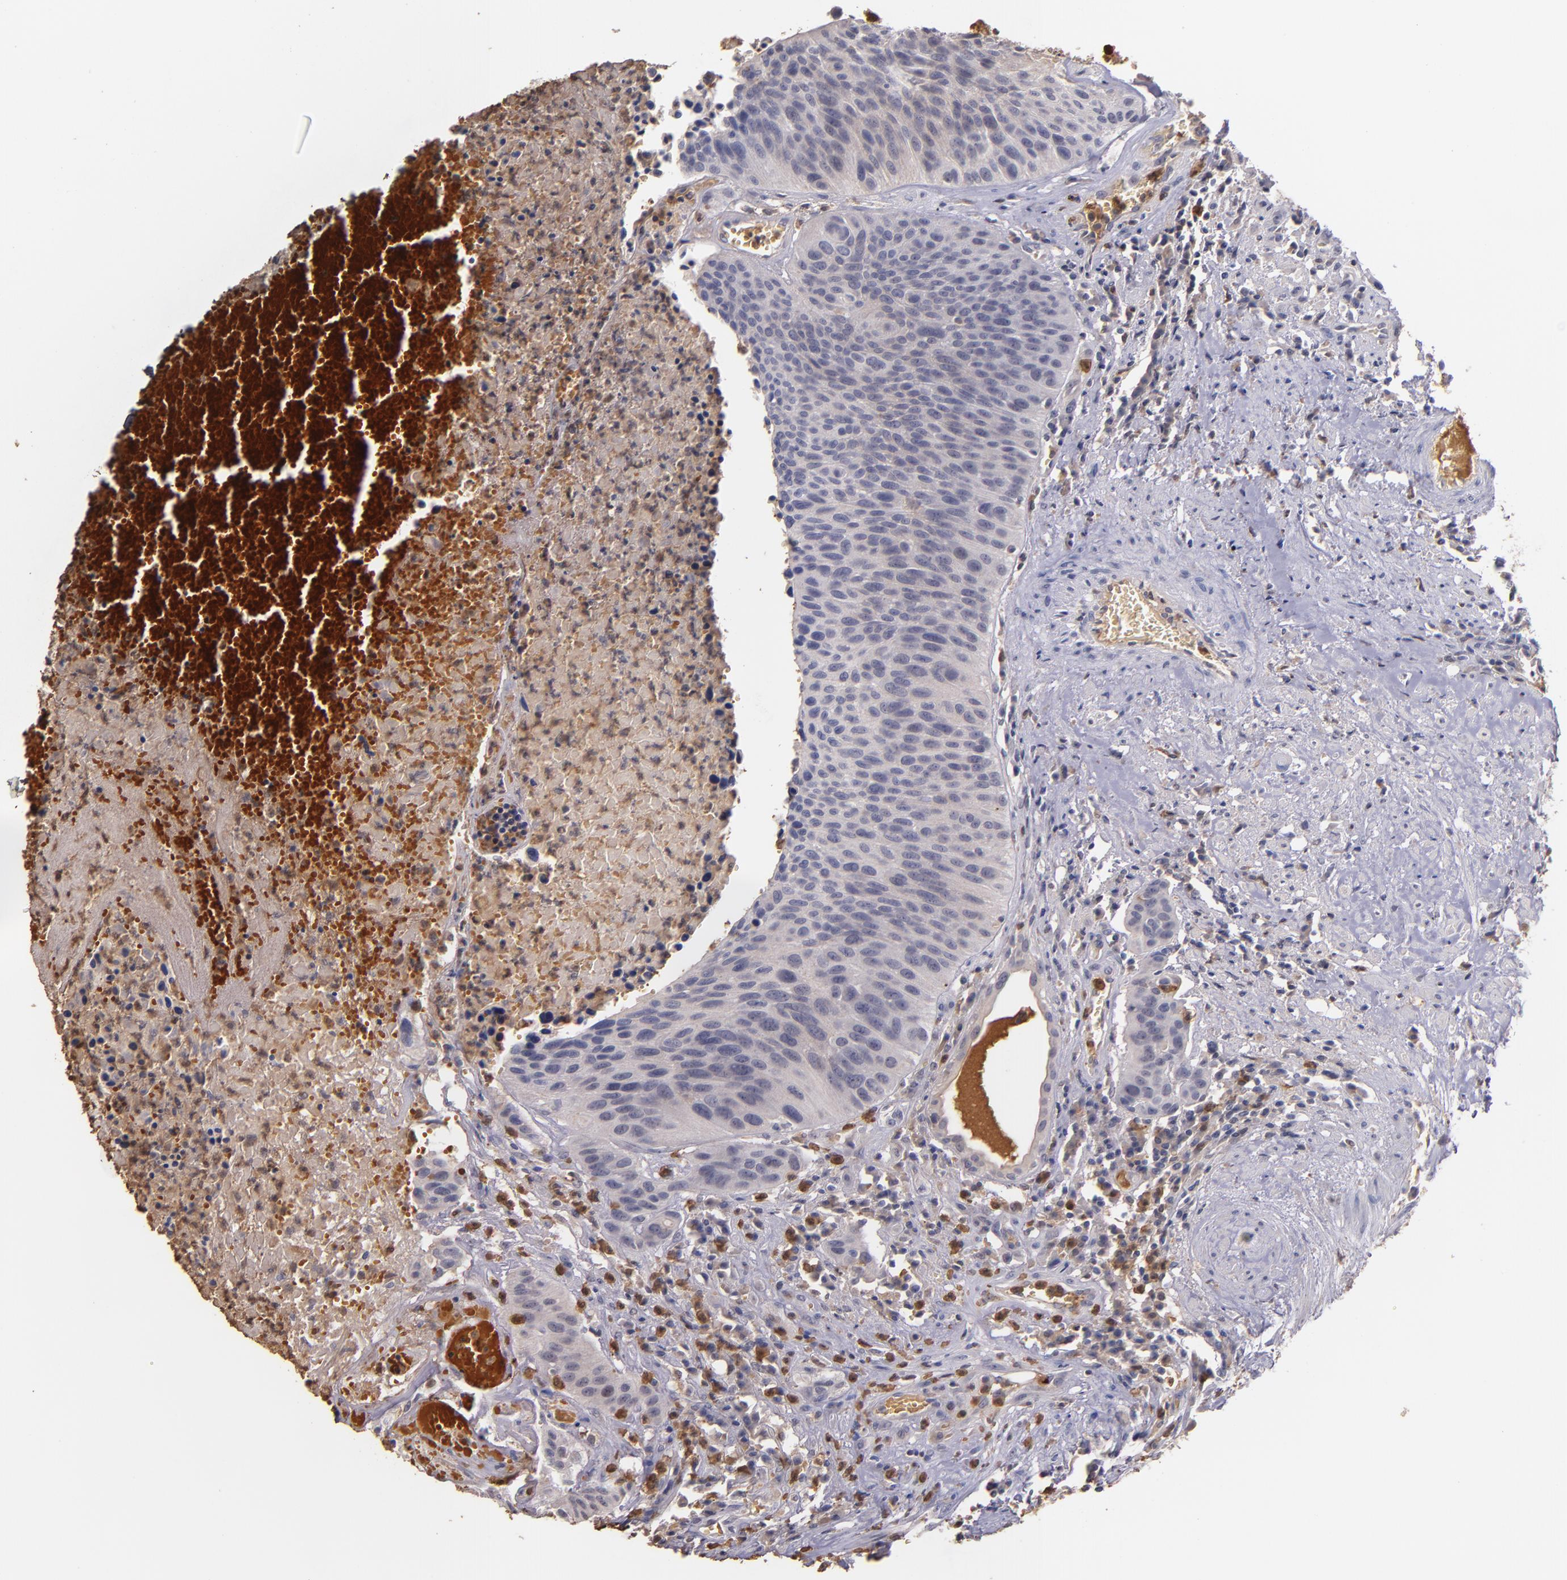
{"staining": {"intensity": "weak", "quantity": "25%-75%", "location": "cytoplasmic/membranous"}, "tissue": "urothelial cancer", "cell_type": "Tumor cells", "image_type": "cancer", "snomed": [{"axis": "morphology", "description": "Urothelial carcinoma, High grade"}, {"axis": "topography", "description": "Urinary bladder"}], "caption": "Approximately 25%-75% of tumor cells in urothelial carcinoma (high-grade) display weak cytoplasmic/membranous protein staining as visualized by brown immunohistochemical staining.", "gene": "PTS", "patient": {"sex": "male", "age": 66}}